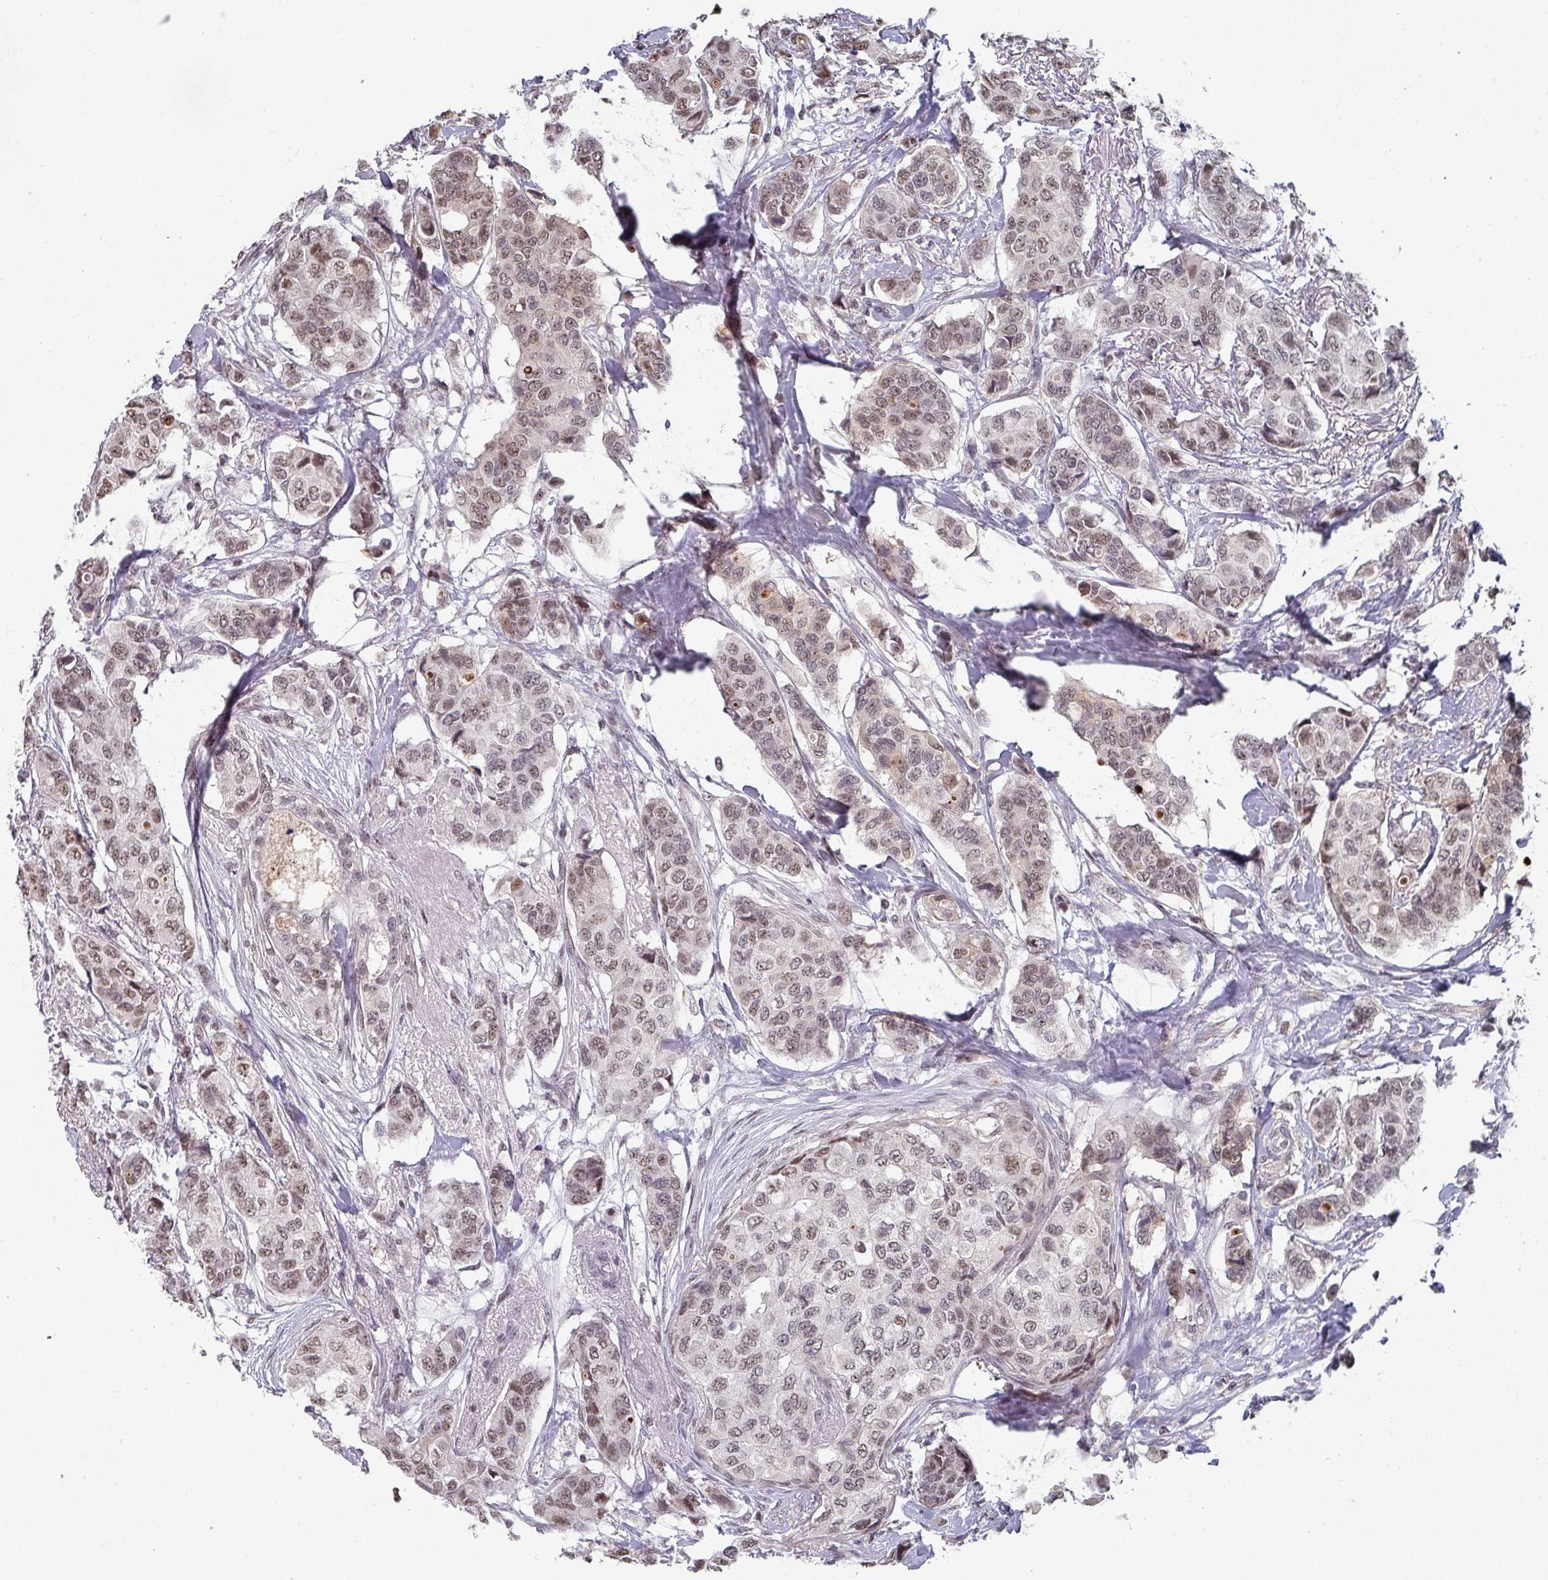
{"staining": {"intensity": "moderate", "quantity": ">75%", "location": "nuclear"}, "tissue": "breast cancer", "cell_type": "Tumor cells", "image_type": "cancer", "snomed": [{"axis": "morphology", "description": "Lobular carcinoma"}, {"axis": "topography", "description": "Breast"}], "caption": "Tumor cells demonstrate medium levels of moderate nuclear expression in approximately >75% of cells in breast lobular carcinoma.", "gene": "ZNF654", "patient": {"sex": "female", "age": 51}}